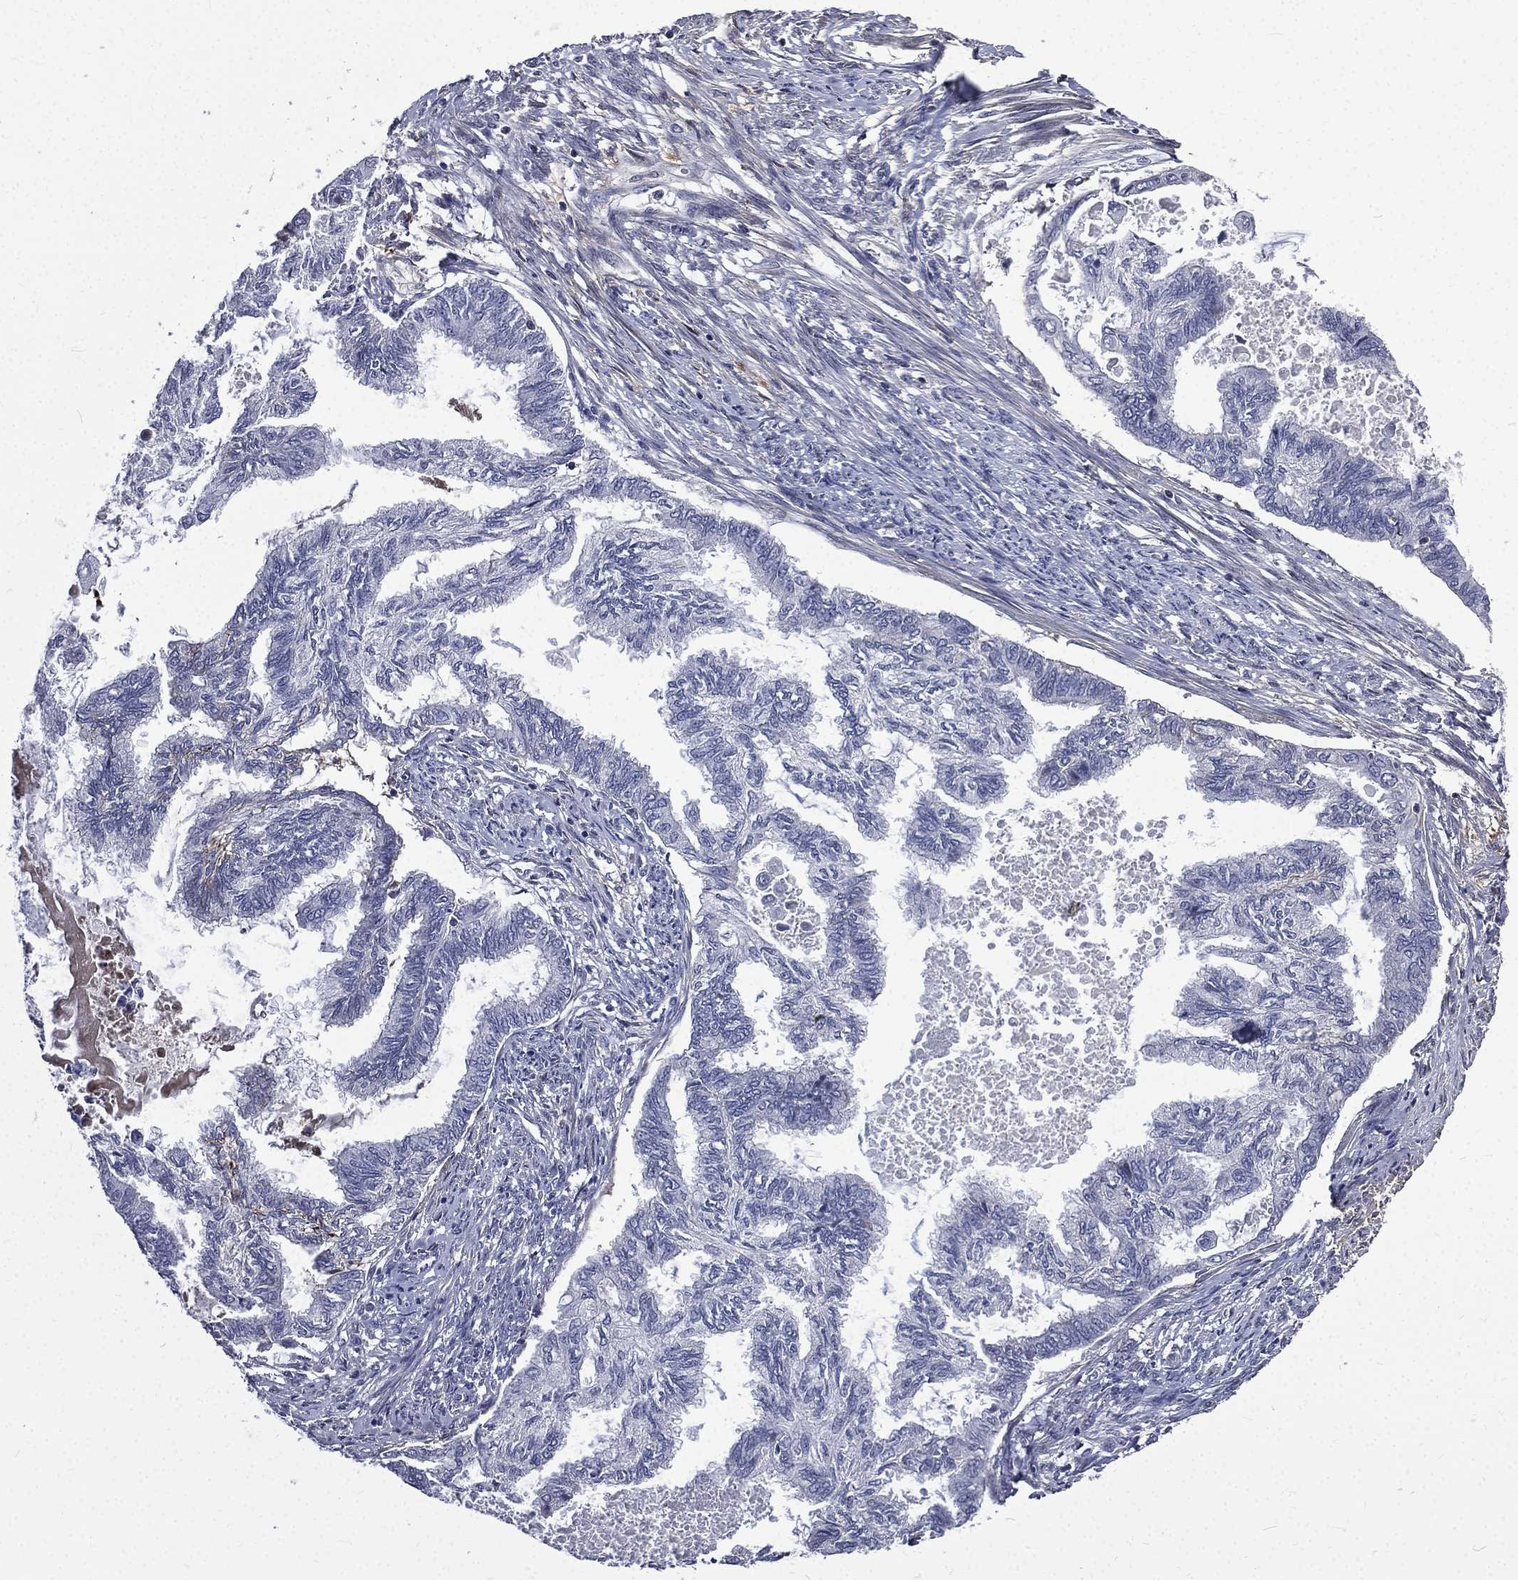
{"staining": {"intensity": "negative", "quantity": "none", "location": "none"}, "tissue": "endometrial cancer", "cell_type": "Tumor cells", "image_type": "cancer", "snomed": [{"axis": "morphology", "description": "Adenocarcinoma, NOS"}, {"axis": "topography", "description": "Endometrium"}], "caption": "The photomicrograph shows no staining of tumor cells in adenocarcinoma (endometrial).", "gene": "FGG", "patient": {"sex": "female", "age": 86}}